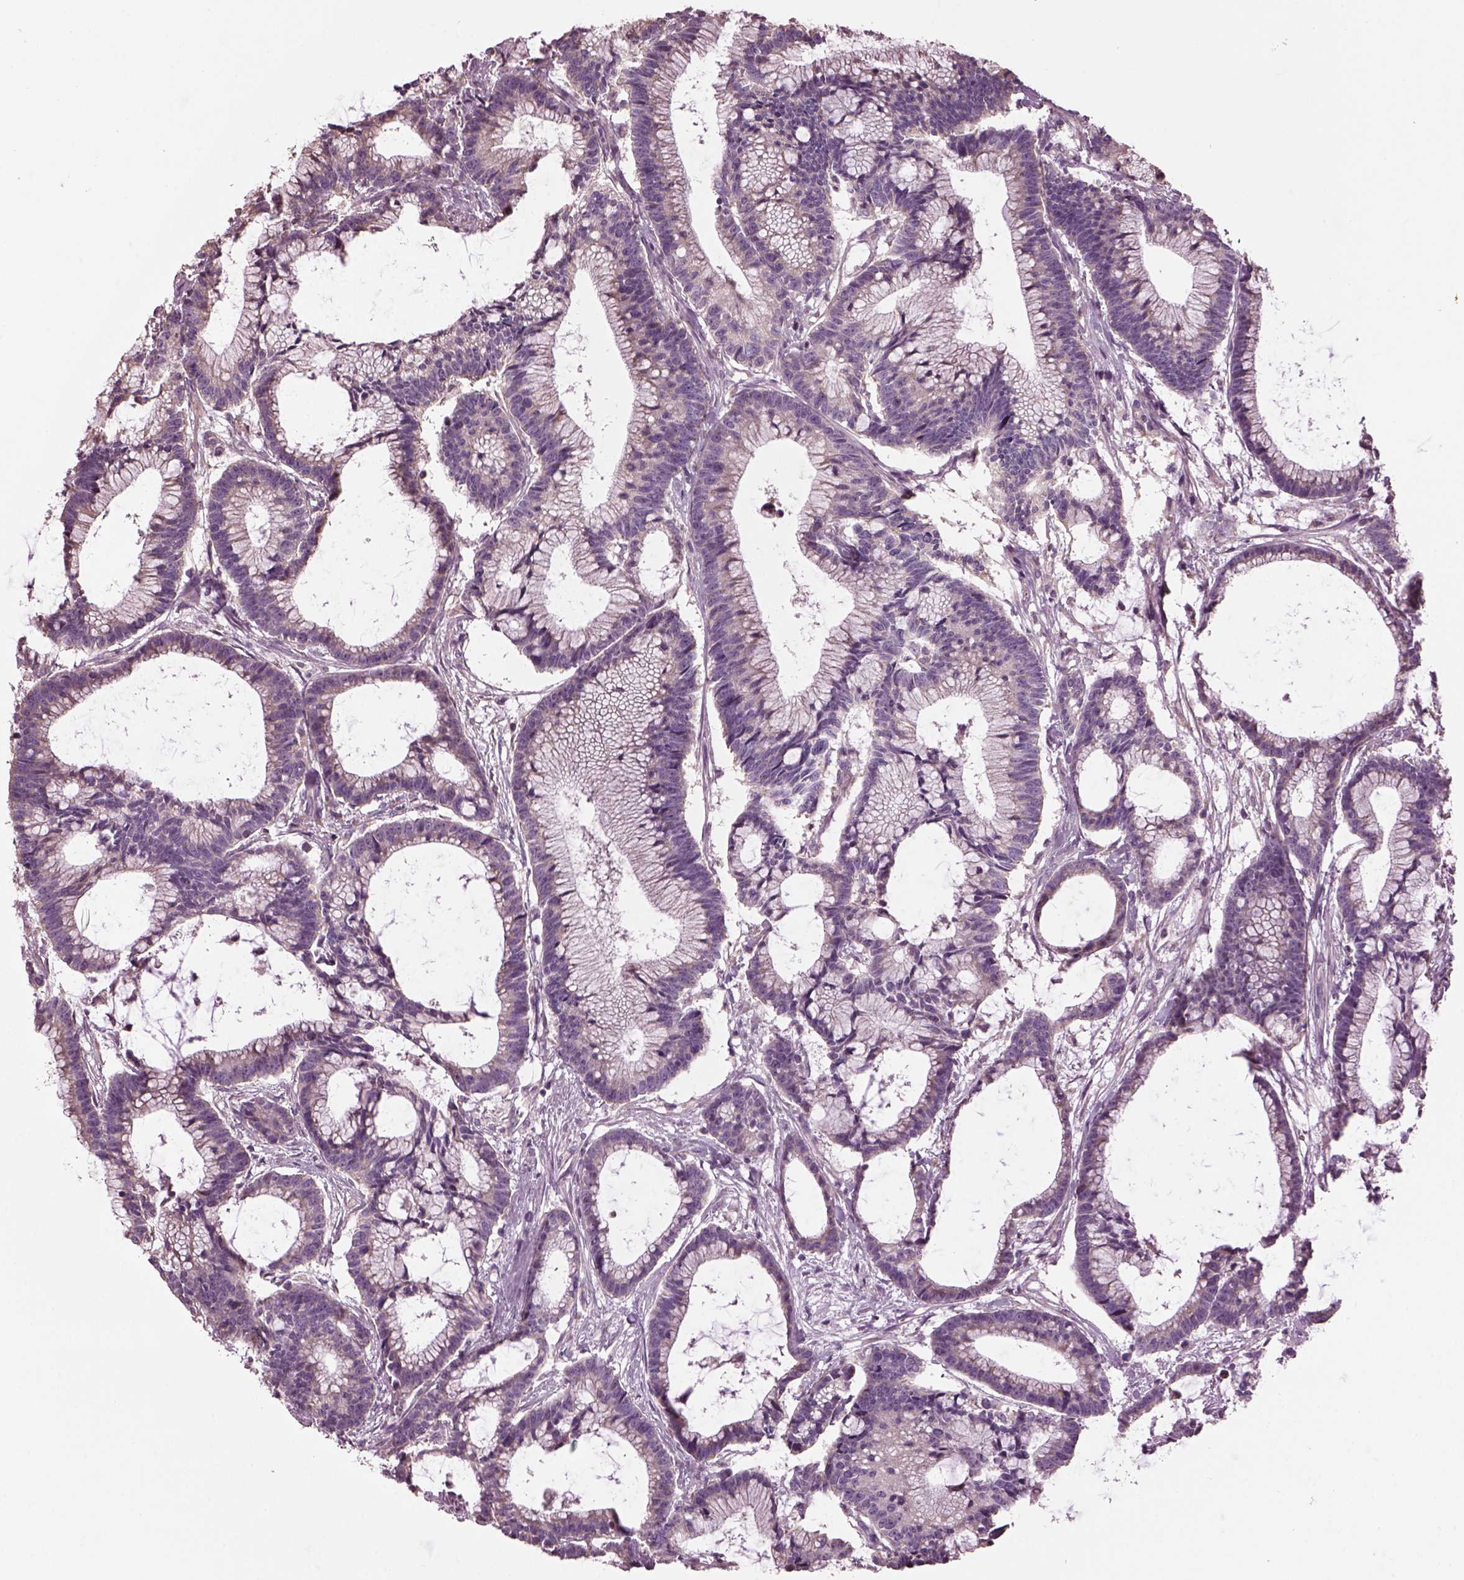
{"staining": {"intensity": "negative", "quantity": "none", "location": "none"}, "tissue": "colorectal cancer", "cell_type": "Tumor cells", "image_type": "cancer", "snomed": [{"axis": "morphology", "description": "Adenocarcinoma, NOS"}, {"axis": "topography", "description": "Colon"}], "caption": "DAB (3,3'-diaminobenzidine) immunohistochemical staining of human colorectal adenocarcinoma reveals no significant expression in tumor cells.", "gene": "SPATA7", "patient": {"sex": "female", "age": 78}}